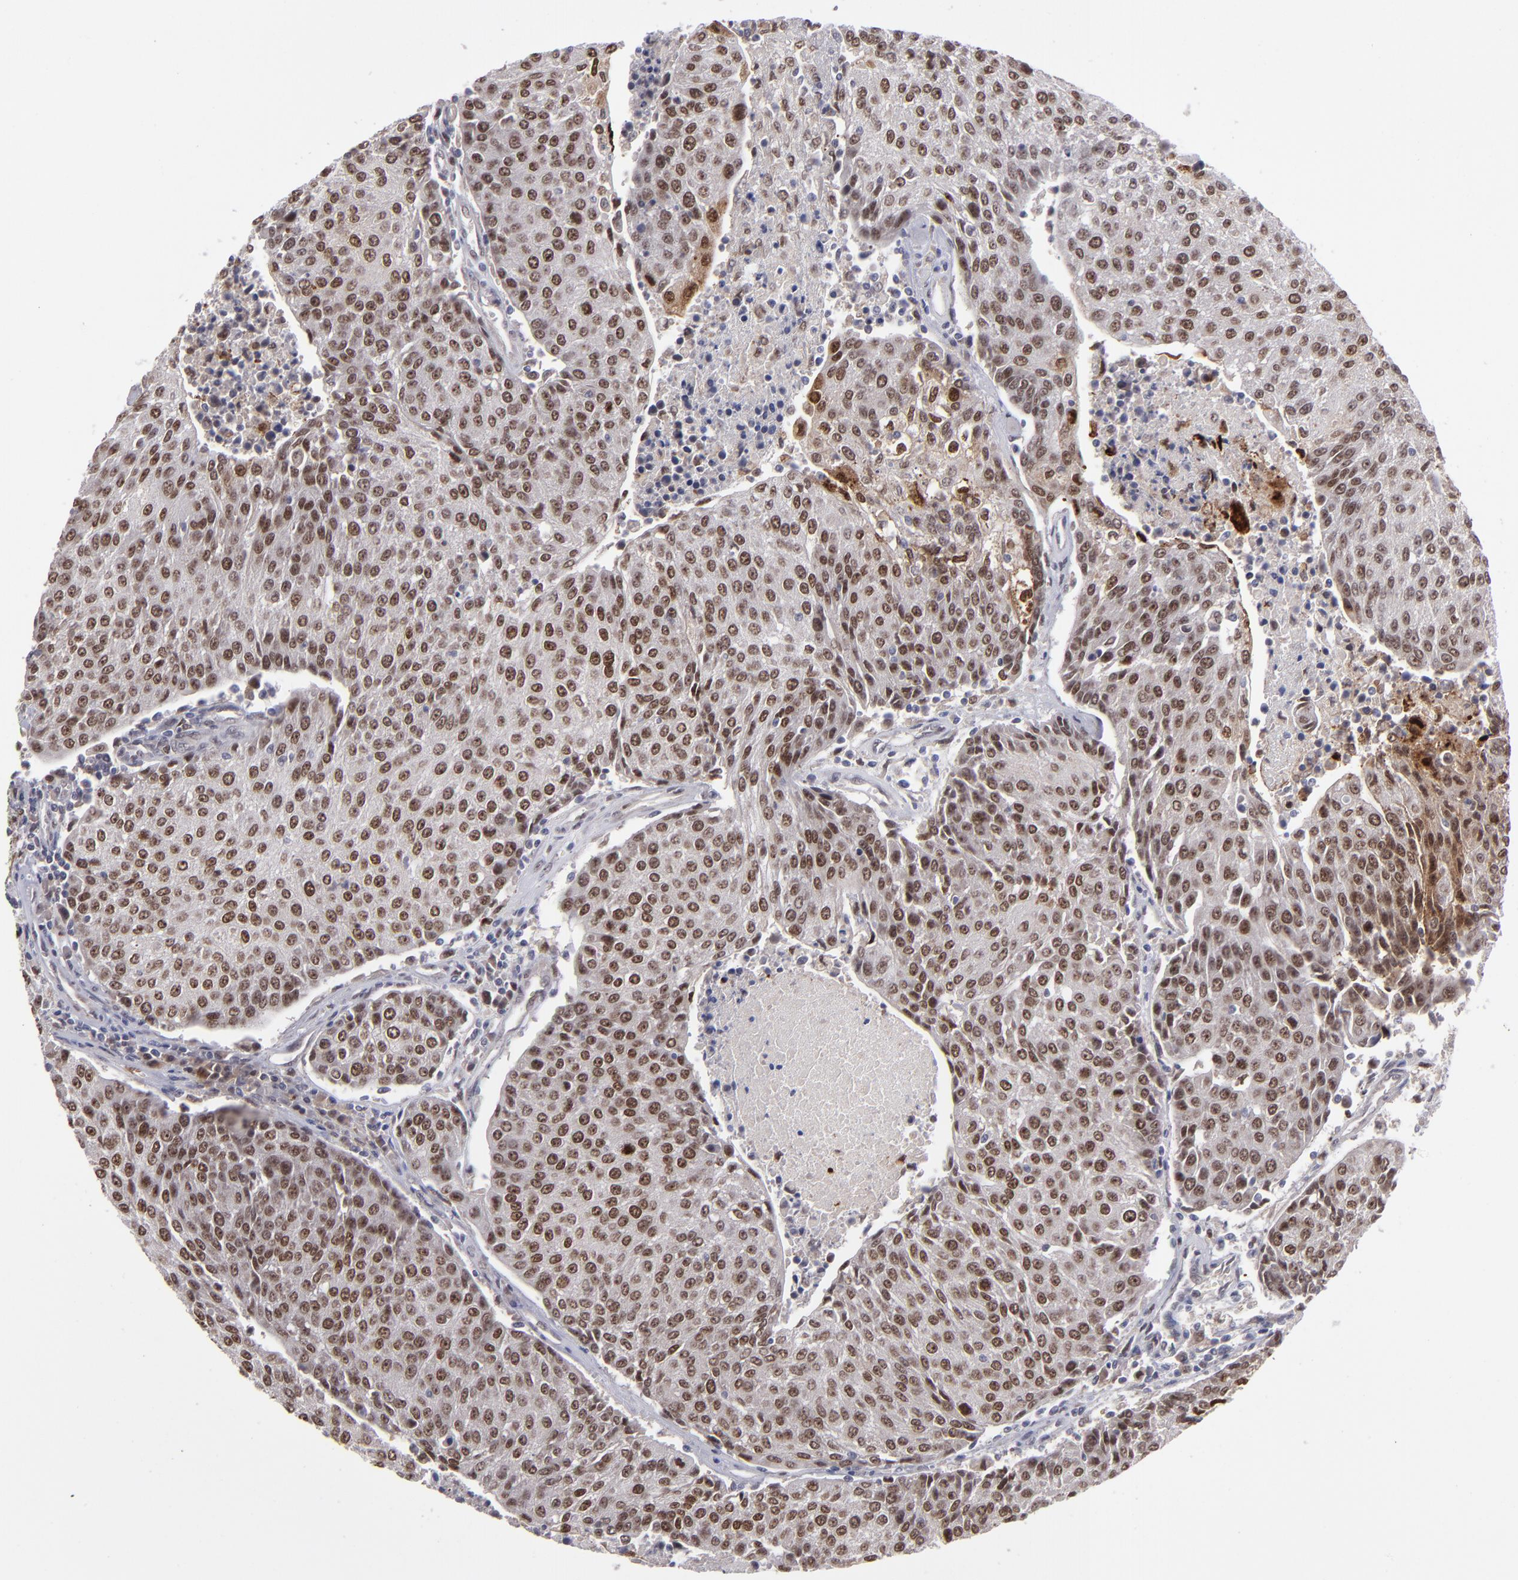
{"staining": {"intensity": "moderate", "quantity": ">75%", "location": "nuclear"}, "tissue": "urothelial cancer", "cell_type": "Tumor cells", "image_type": "cancer", "snomed": [{"axis": "morphology", "description": "Urothelial carcinoma, High grade"}, {"axis": "topography", "description": "Urinary bladder"}], "caption": "Moderate nuclear expression for a protein is seen in about >75% of tumor cells of urothelial cancer using immunohistochemistry.", "gene": "RREB1", "patient": {"sex": "female", "age": 85}}